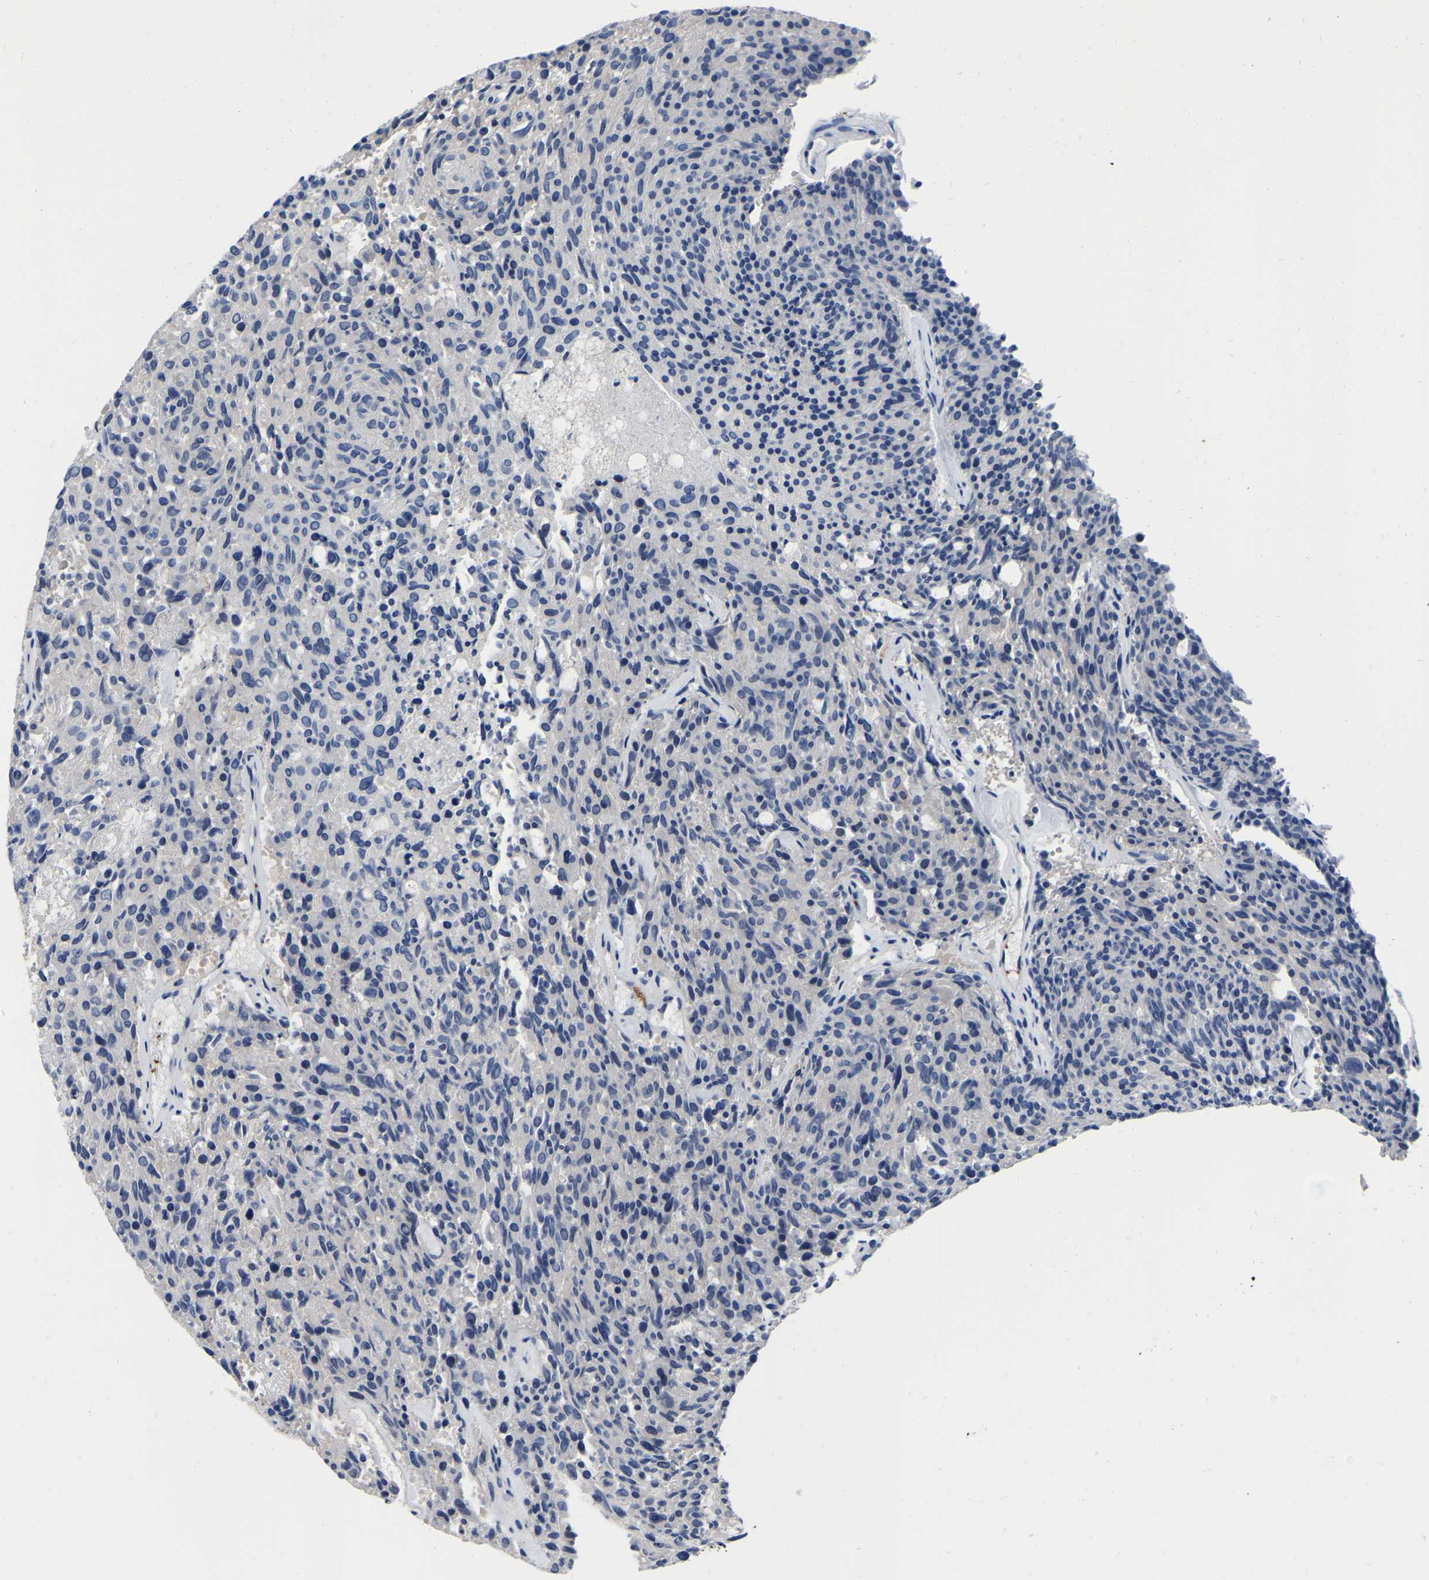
{"staining": {"intensity": "negative", "quantity": "none", "location": "none"}, "tissue": "carcinoid", "cell_type": "Tumor cells", "image_type": "cancer", "snomed": [{"axis": "morphology", "description": "Carcinoid, malignant, NOS"}, {"axis": "topography", "description": "Pancreas"}], "caption": "Malignant carcinoid was stained to show a protein in brown. There is no significant positivity in tumor cells. Brightfield microscopy of immunohistochemistry (IHC) stained with DAB (brown) and hematoxylin (blue), captured at high magnification.", "gene": "RAB27B", "patient": {"sex": "female", "age": 54}}